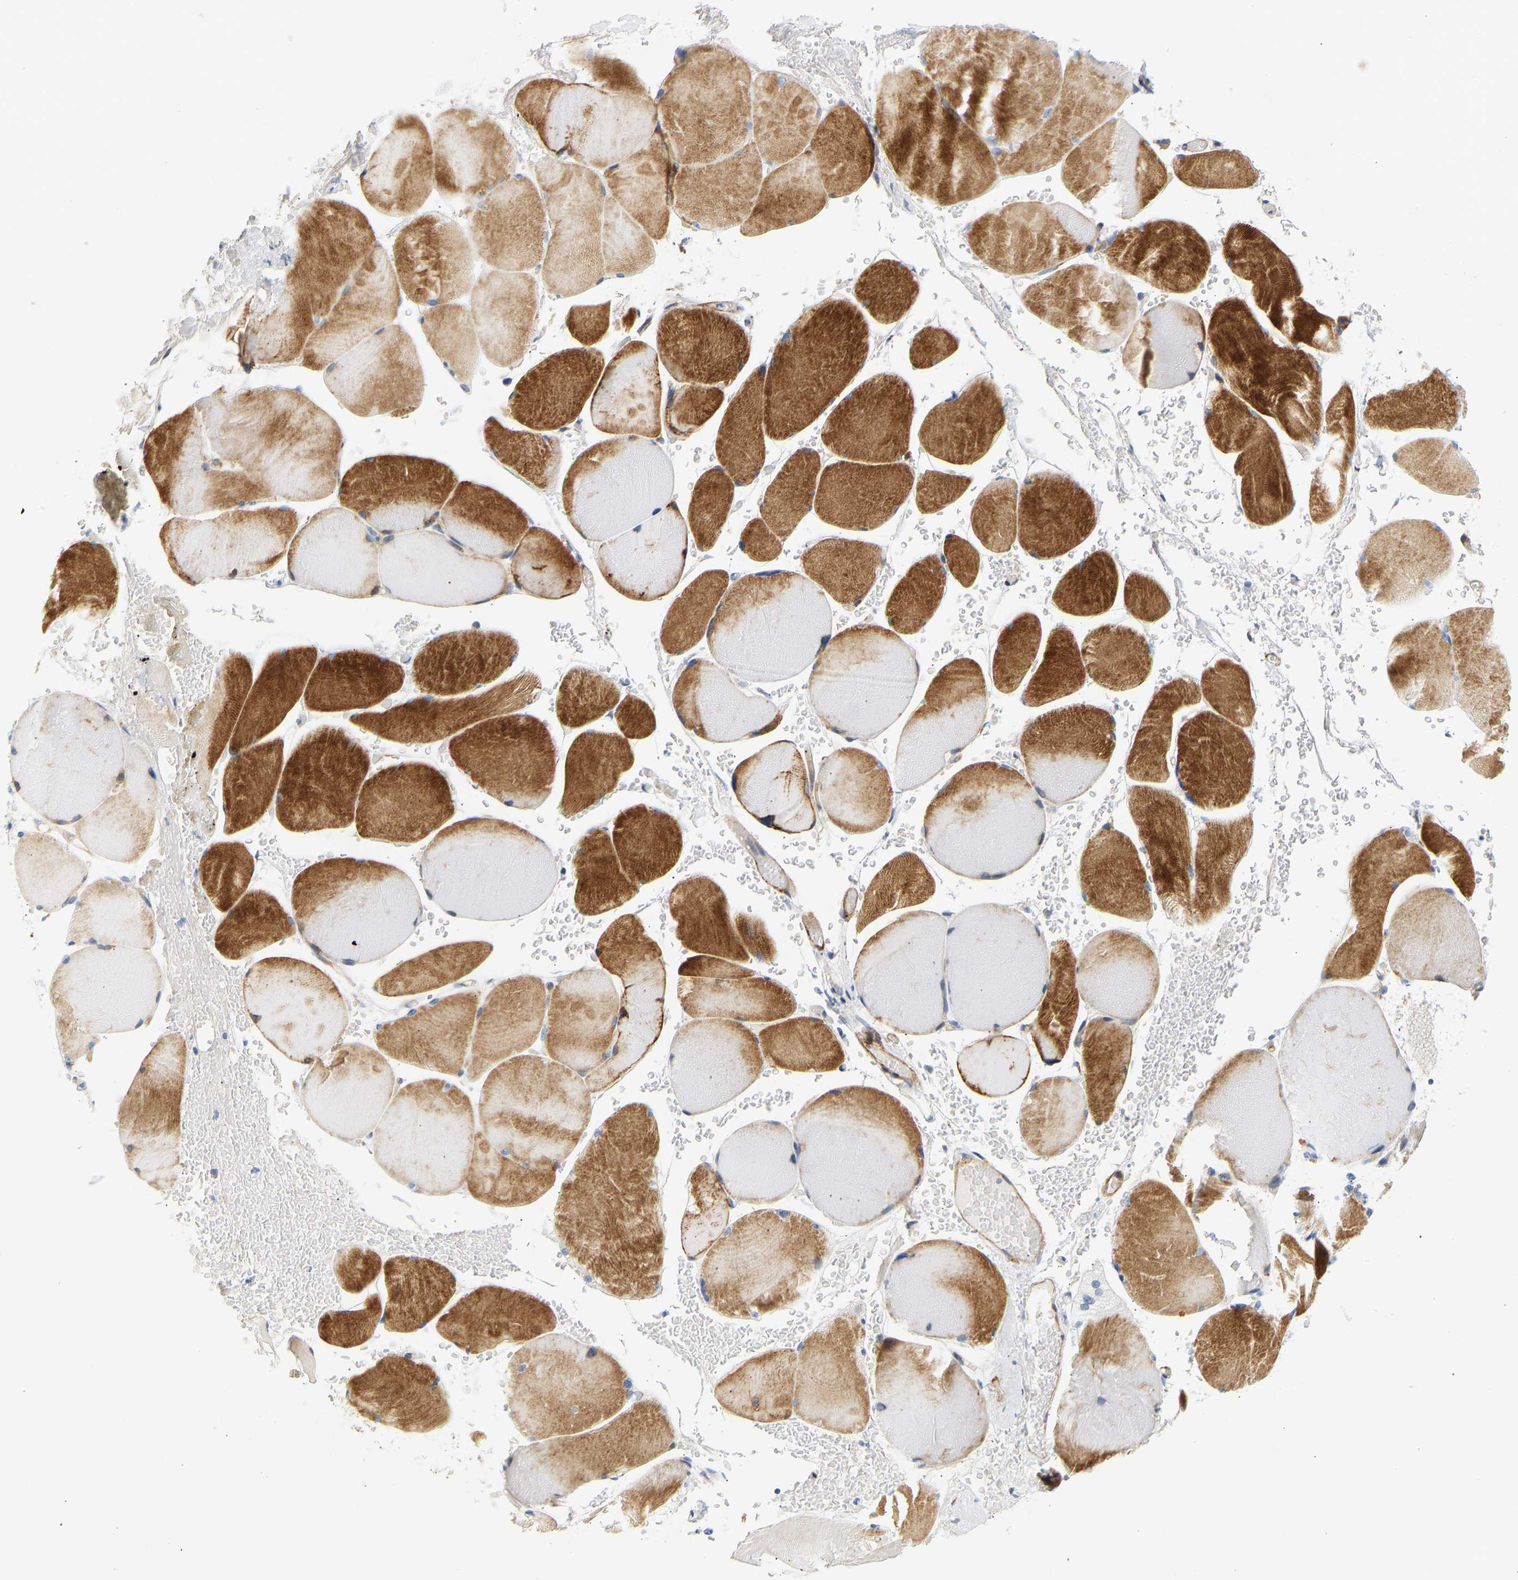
{"staining": {"intensity": "moderate", "quantity": ">75%", "location": "cytoplasmic/membranous"}, "tissue": "skeletal muscle", "cell_type": "Myocytes", "image_type": "normal", "snomed": [{"axis": "morphology", "description": "Normal tissue, NOS"}, {"axis": "topography", "description": "Skin"}, {"axis": "topography", "description": "Skeletal muscle"}], "caption": "DAB (3,3'-diaminobenzidine) immunohistochemical staining of unremarkable skeletal muscle demonstrates moderate cytoplasmic/membranous protein expression in about >75% of myocytes.", "gene": "SLC30A7", "patient": {"sex": "male", "age": 83}}